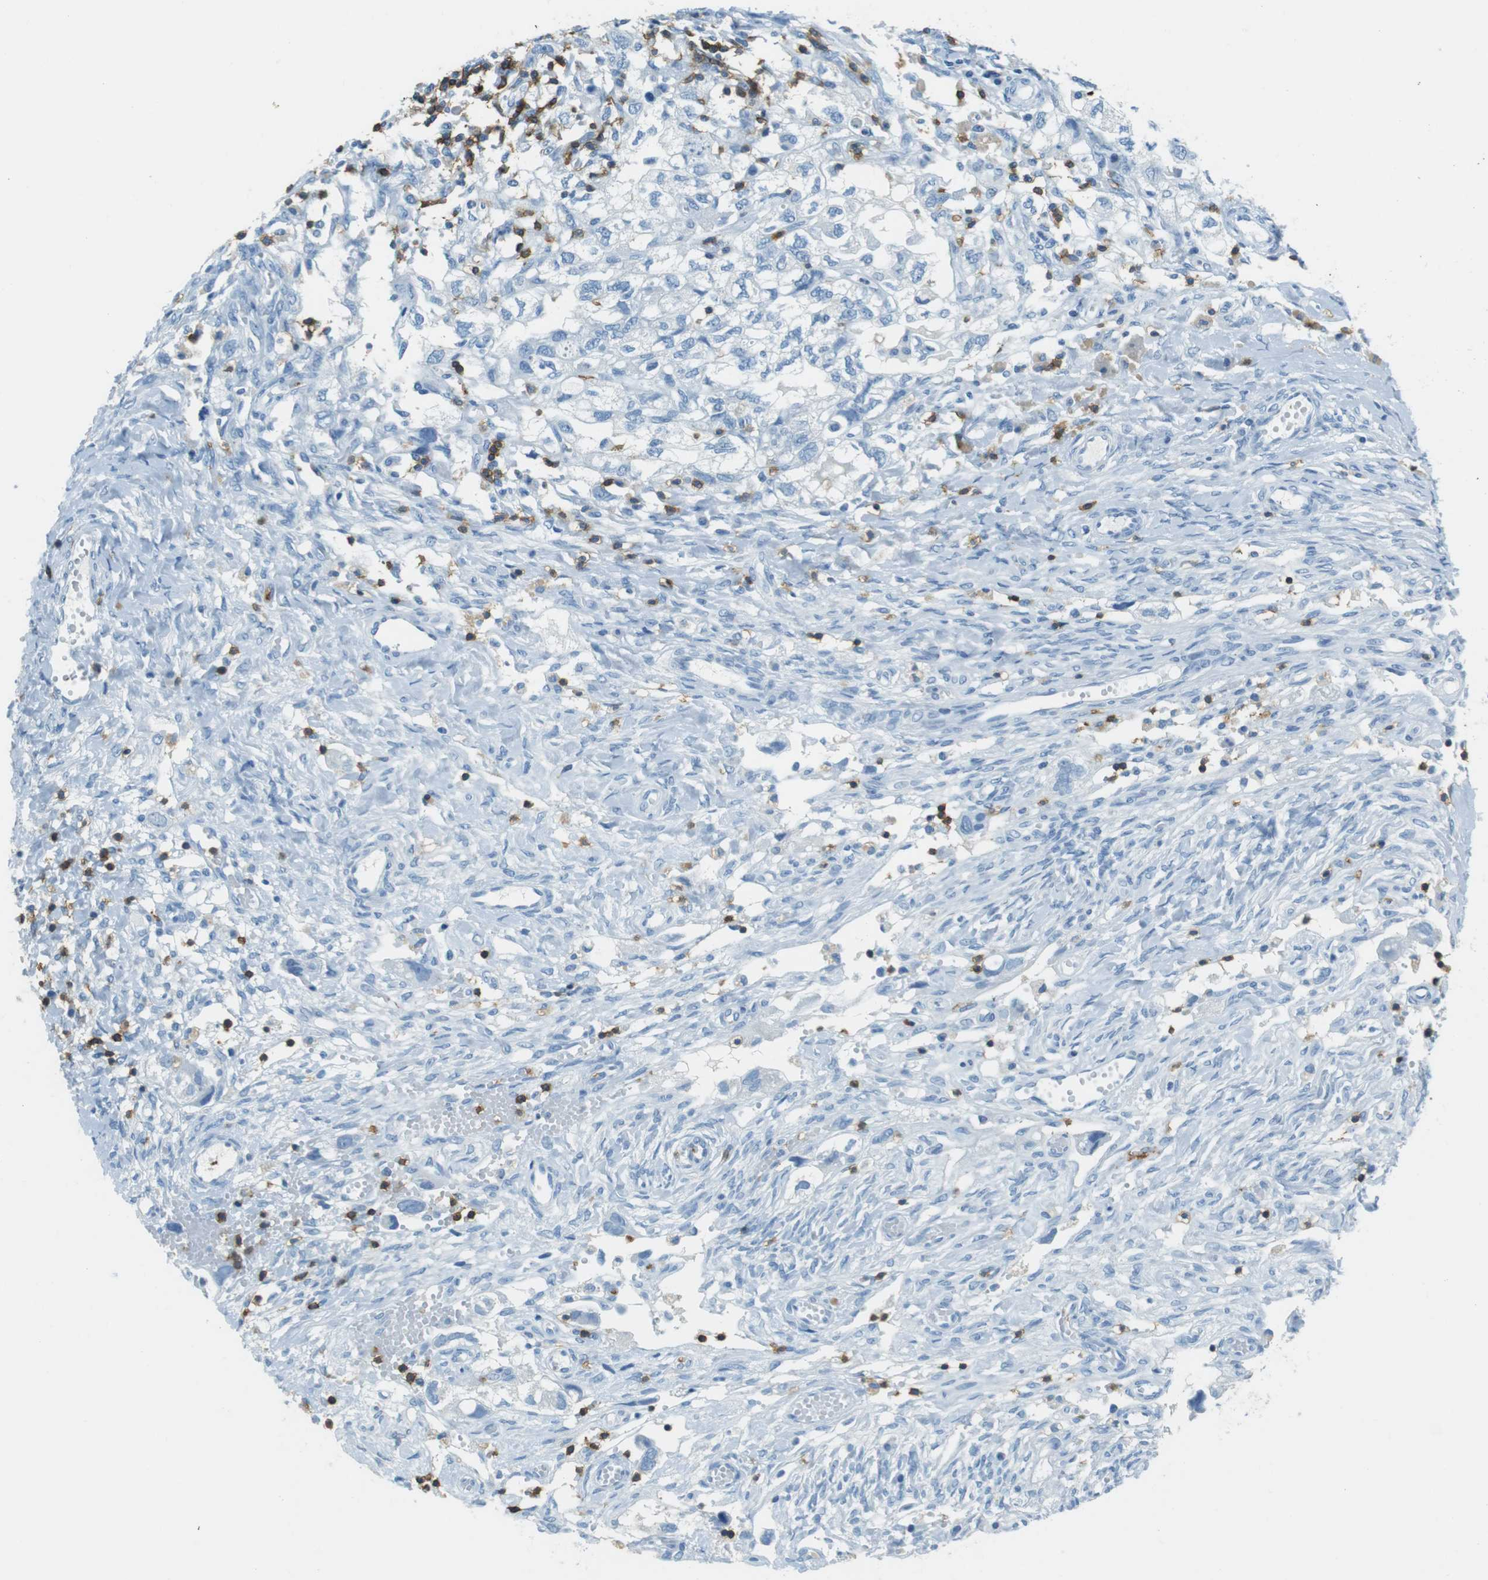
{"staining": {"intensity": "negative", "quantity": "none", "location": "none"}, "tissue": "ovarian cancer", "cell_type": "Tumor cells", "image_type": "cancer", "snomed": [{"axis": "morphology", "description": "Carcinoma, NOS"}, {"axis": "morphology", "description": "Cystadenocarcinoma, serous, NOS"}, {"axis": "topography", "description": "Ovary"}], "caption": "This is a histopathology image of IHC staining of ovarian cancer (carcinoma), which shows no expression in tumor cells.", "gene": "LAT", "patient": {"sex": "female", "age": 69}}